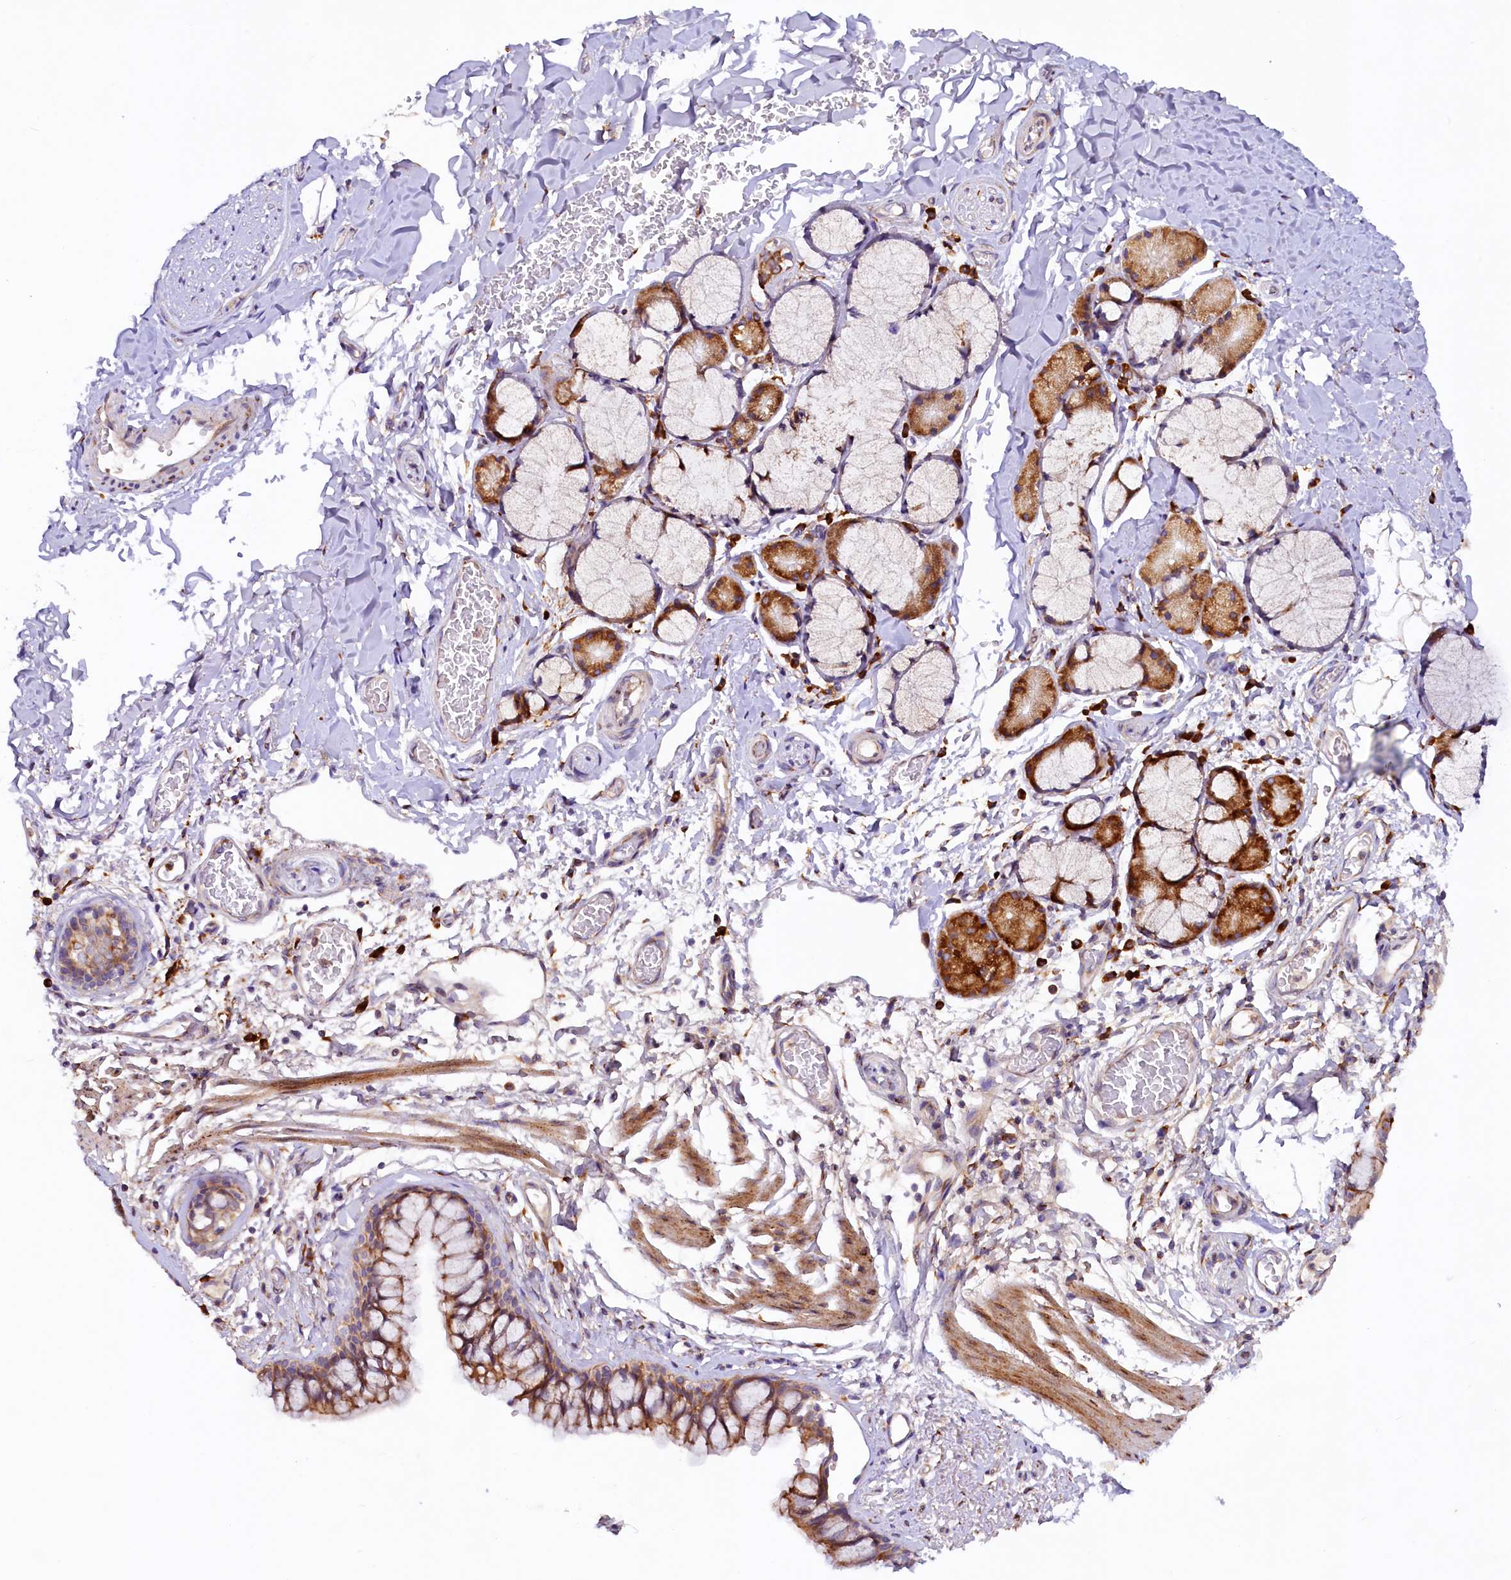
{"staining": {"intensity": "moderate", "quantity": ">75%", "location": "cytoplasmic/membranous"}, "tissue": "bronchus", "cell_type": "Respiratory epithelial cells", "image_type": "normal", "snomed": [{"axis": "morphology", "description": "Normal tissue, NOS"}, {"axis": "topography", "description": "Cartilage tissue"}, {"axis": "topography", "description": "Bronchus"}], "caption": "Moderate cytoplasmic/membranous staining is seen in approximately >75% of respiratory epithelial cells in normal bronchus.", "gene": "SSC5D", "patient": {"sex": "female", "age": 36}}